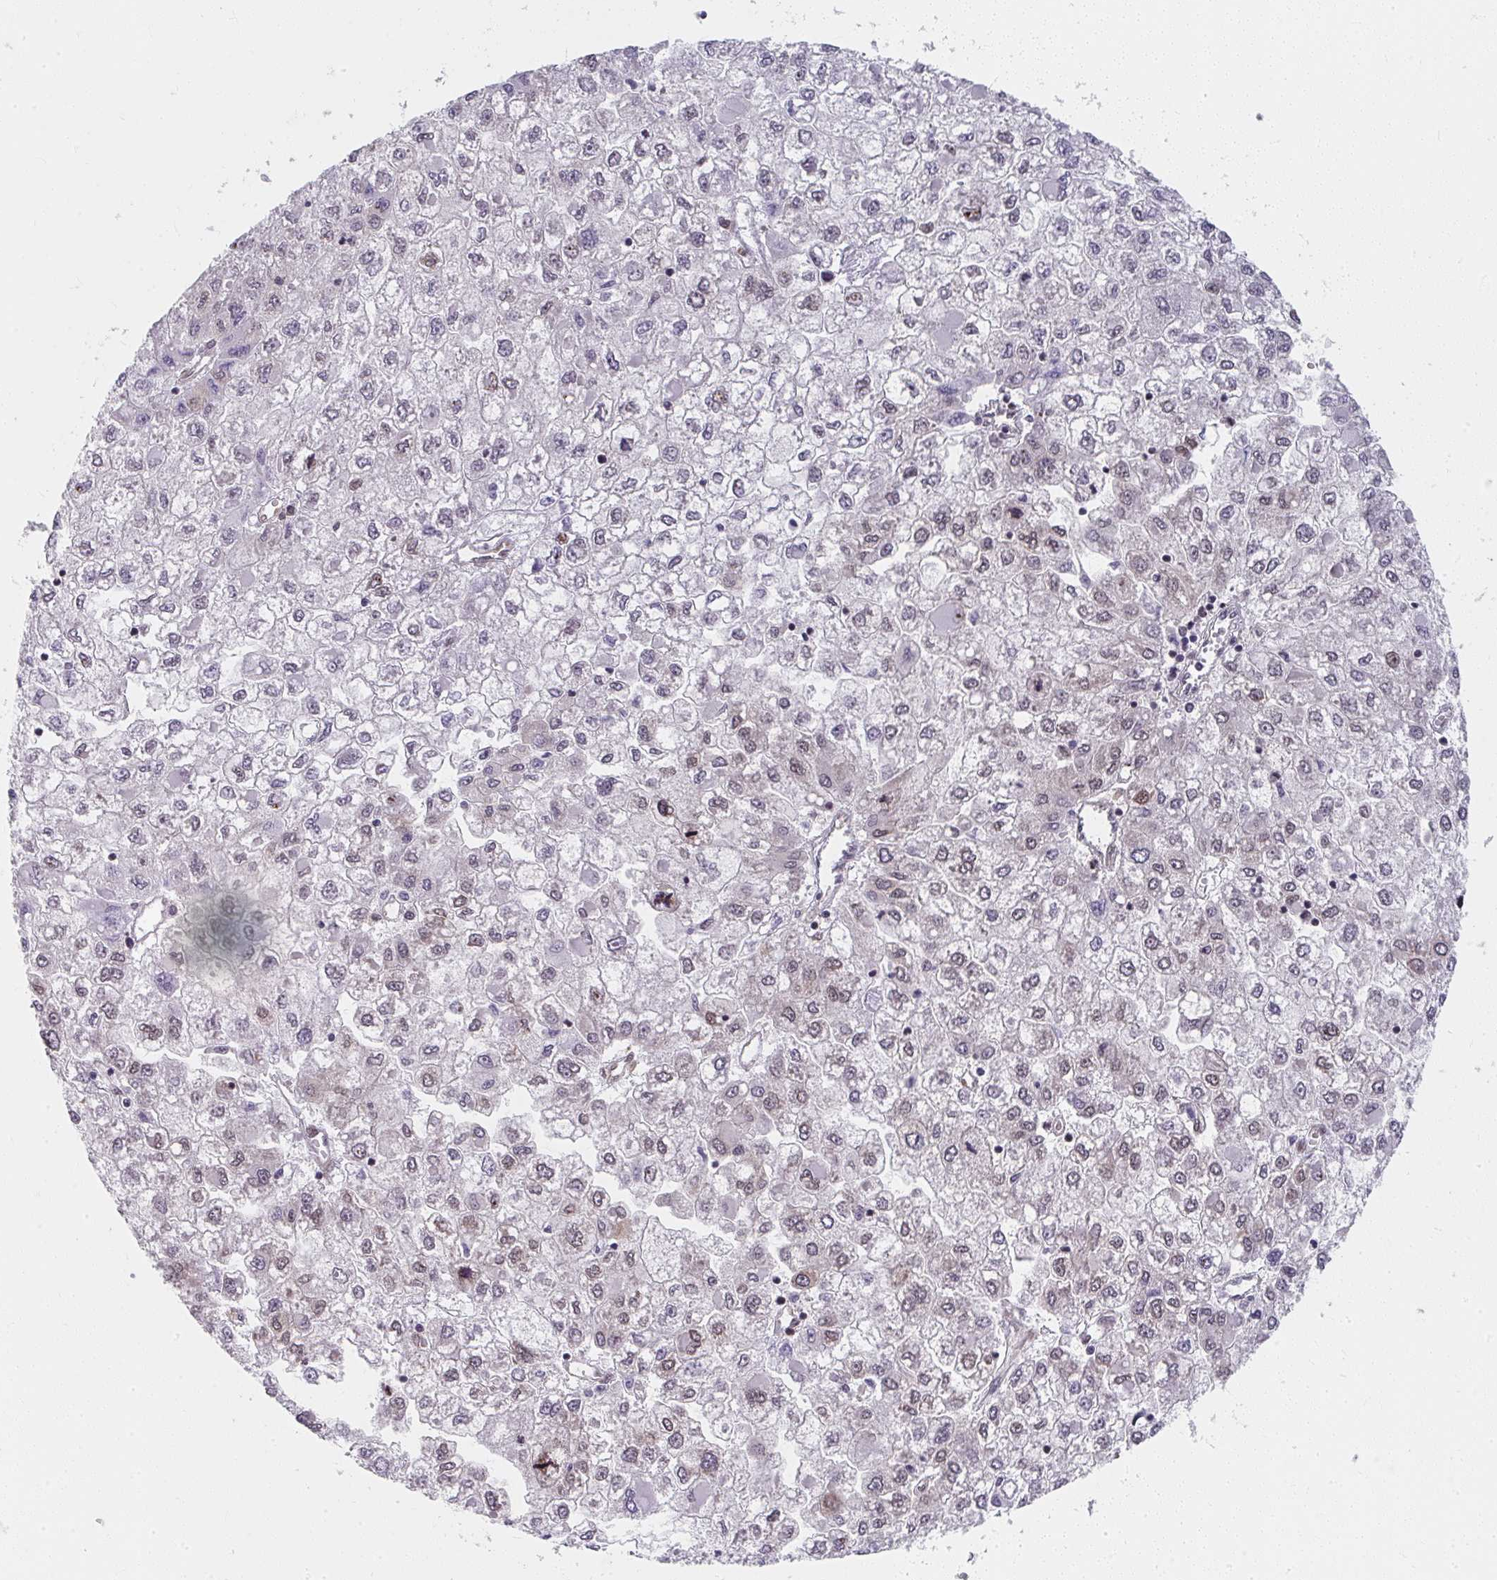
{"staining": {"intensity": "weak", "quantity": "<25%", "location": "nuclear"}, "tissue": "liver cancer", "cell_type": "Tumor cells", "image_type": "cancer", "snomed": [{"axis": "morphology", "description": "Carcinoma, Hepatocellular, NOS"}, {"axis": "topography", "description": "Liver"}], "caption": "High magnification brightfield microscopy of hepatocellular carcinoma (liver) stained with DAB (3,3'-diaminobenzidine) (brown) and counterstained with hematoxylin (blue): tumor cells show no significant expression.", "gene": "SYNCRIP", "patient": {"sex": "male", "age": 40}}